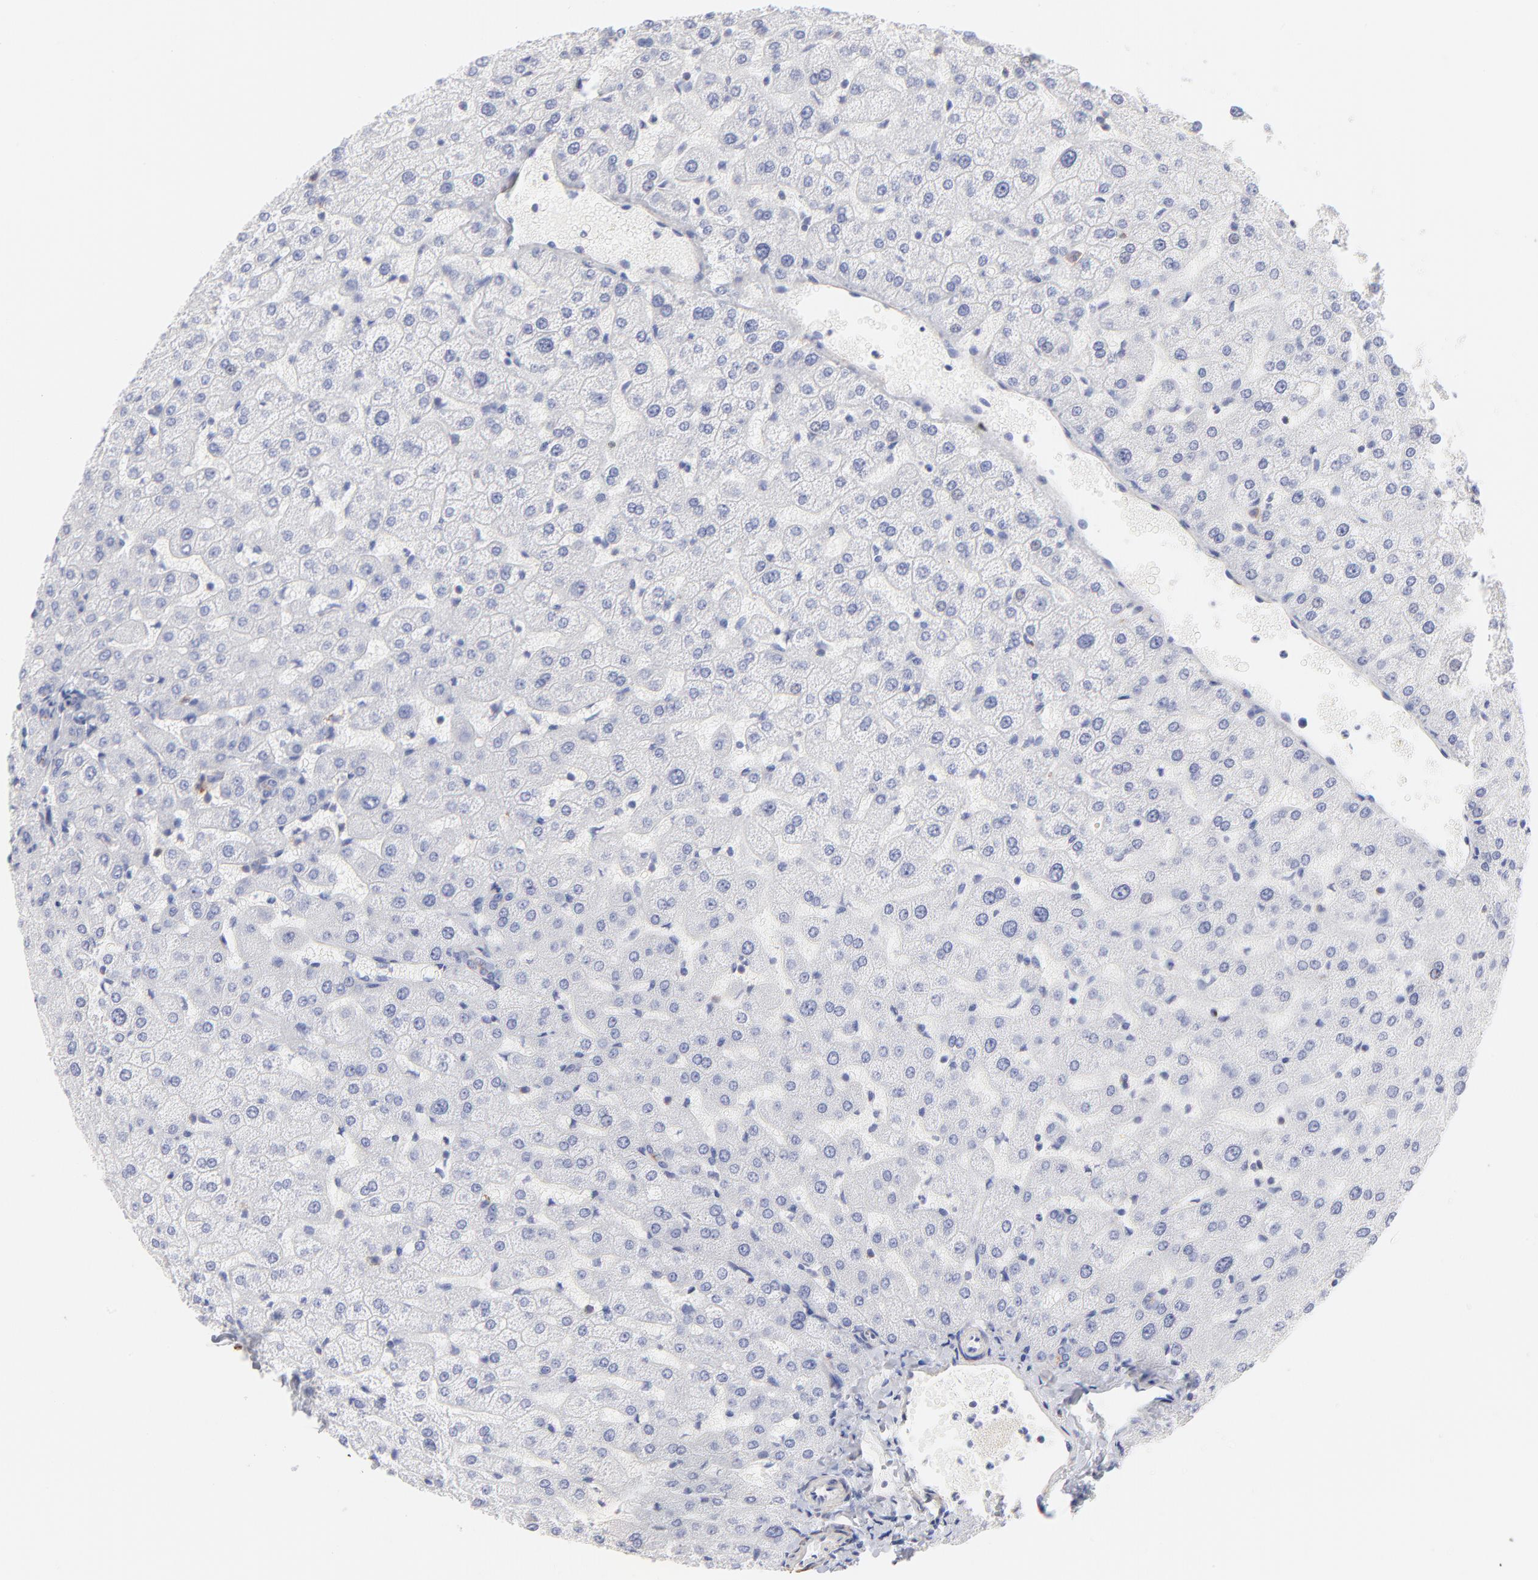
{"staining": {"intensity": "weak", "quantity": ">75%", "location": "cytoplasmic/membranous"}, "tissue": "liver", "cell_type": "Cholangiocytes", "image_type": "normal", "snomed": [{"axis": "morphology", "description": "Normal tissue, NOS"}, {"axis": "morphology", "description": "Fibrosis, NOS"}, {"axis": "topography", "description": "Liver"}], "caption": "A photomicrograph of liver stained for a protein shows weak cytoplasmic/membranous brown staining in cholangiocytes.", "gene": "ACTA2", "patient": {"sex": "female", "age": 29}}